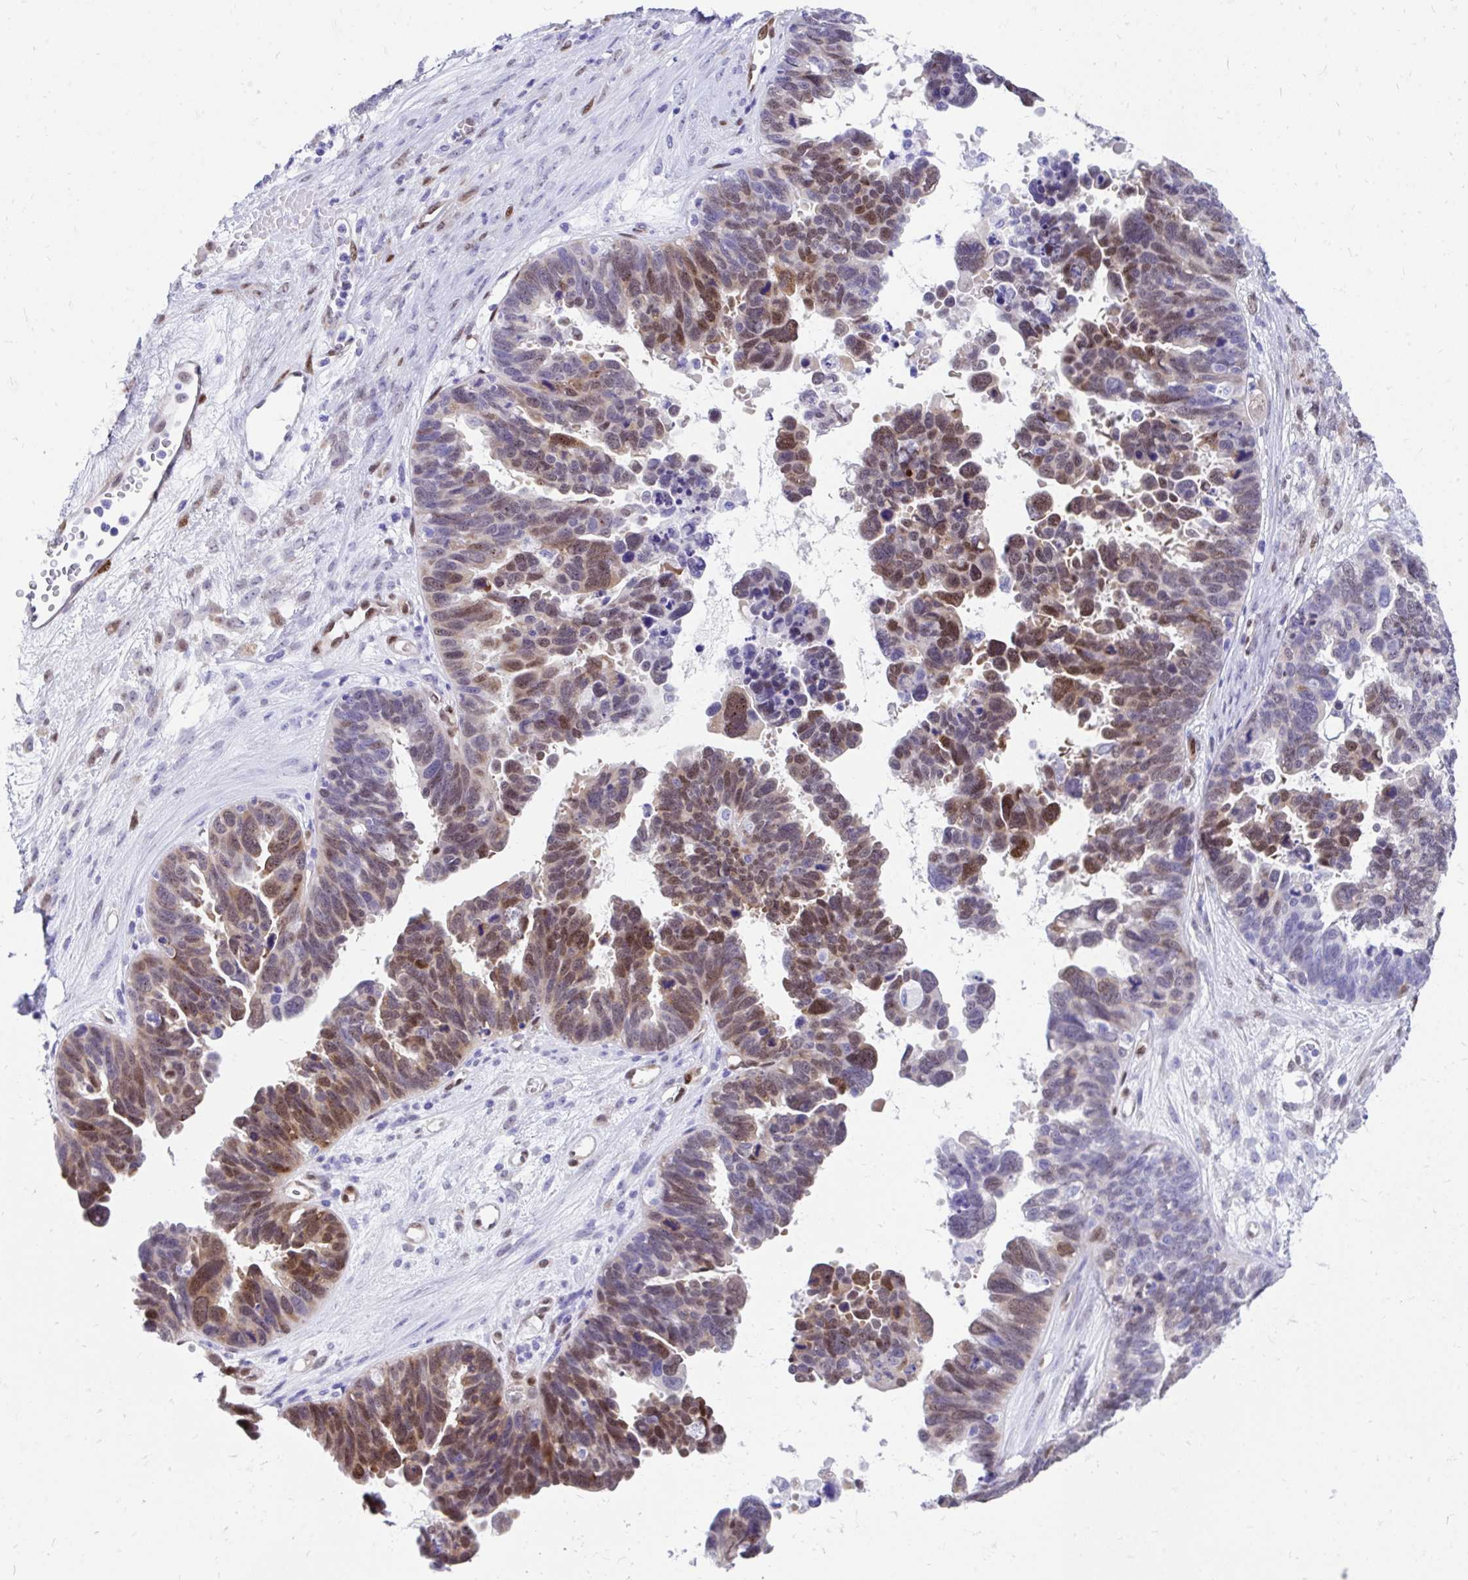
{"staining": {"intensity": "moderate", "quantity": "25%-75%", "location": "nuclear"}, "tissue": "ovarian cancer", "cell_type": "Tumor cells", "image_type": "cancer", "snomed": [{"axis": "morphology", "description": "Cystadenocarcinoma, serous, NOS"}, {"axis": "topography", "description": "Ovary"}], "caption": "Serous cystadenocarcinoma (ovarian) stained with a brown dye exhibits moderate nuclear positive positivity in about 25%-75% of tumor cells.", "gene": "RBPMS", "patient": {"sex": "female", "age": 60}}